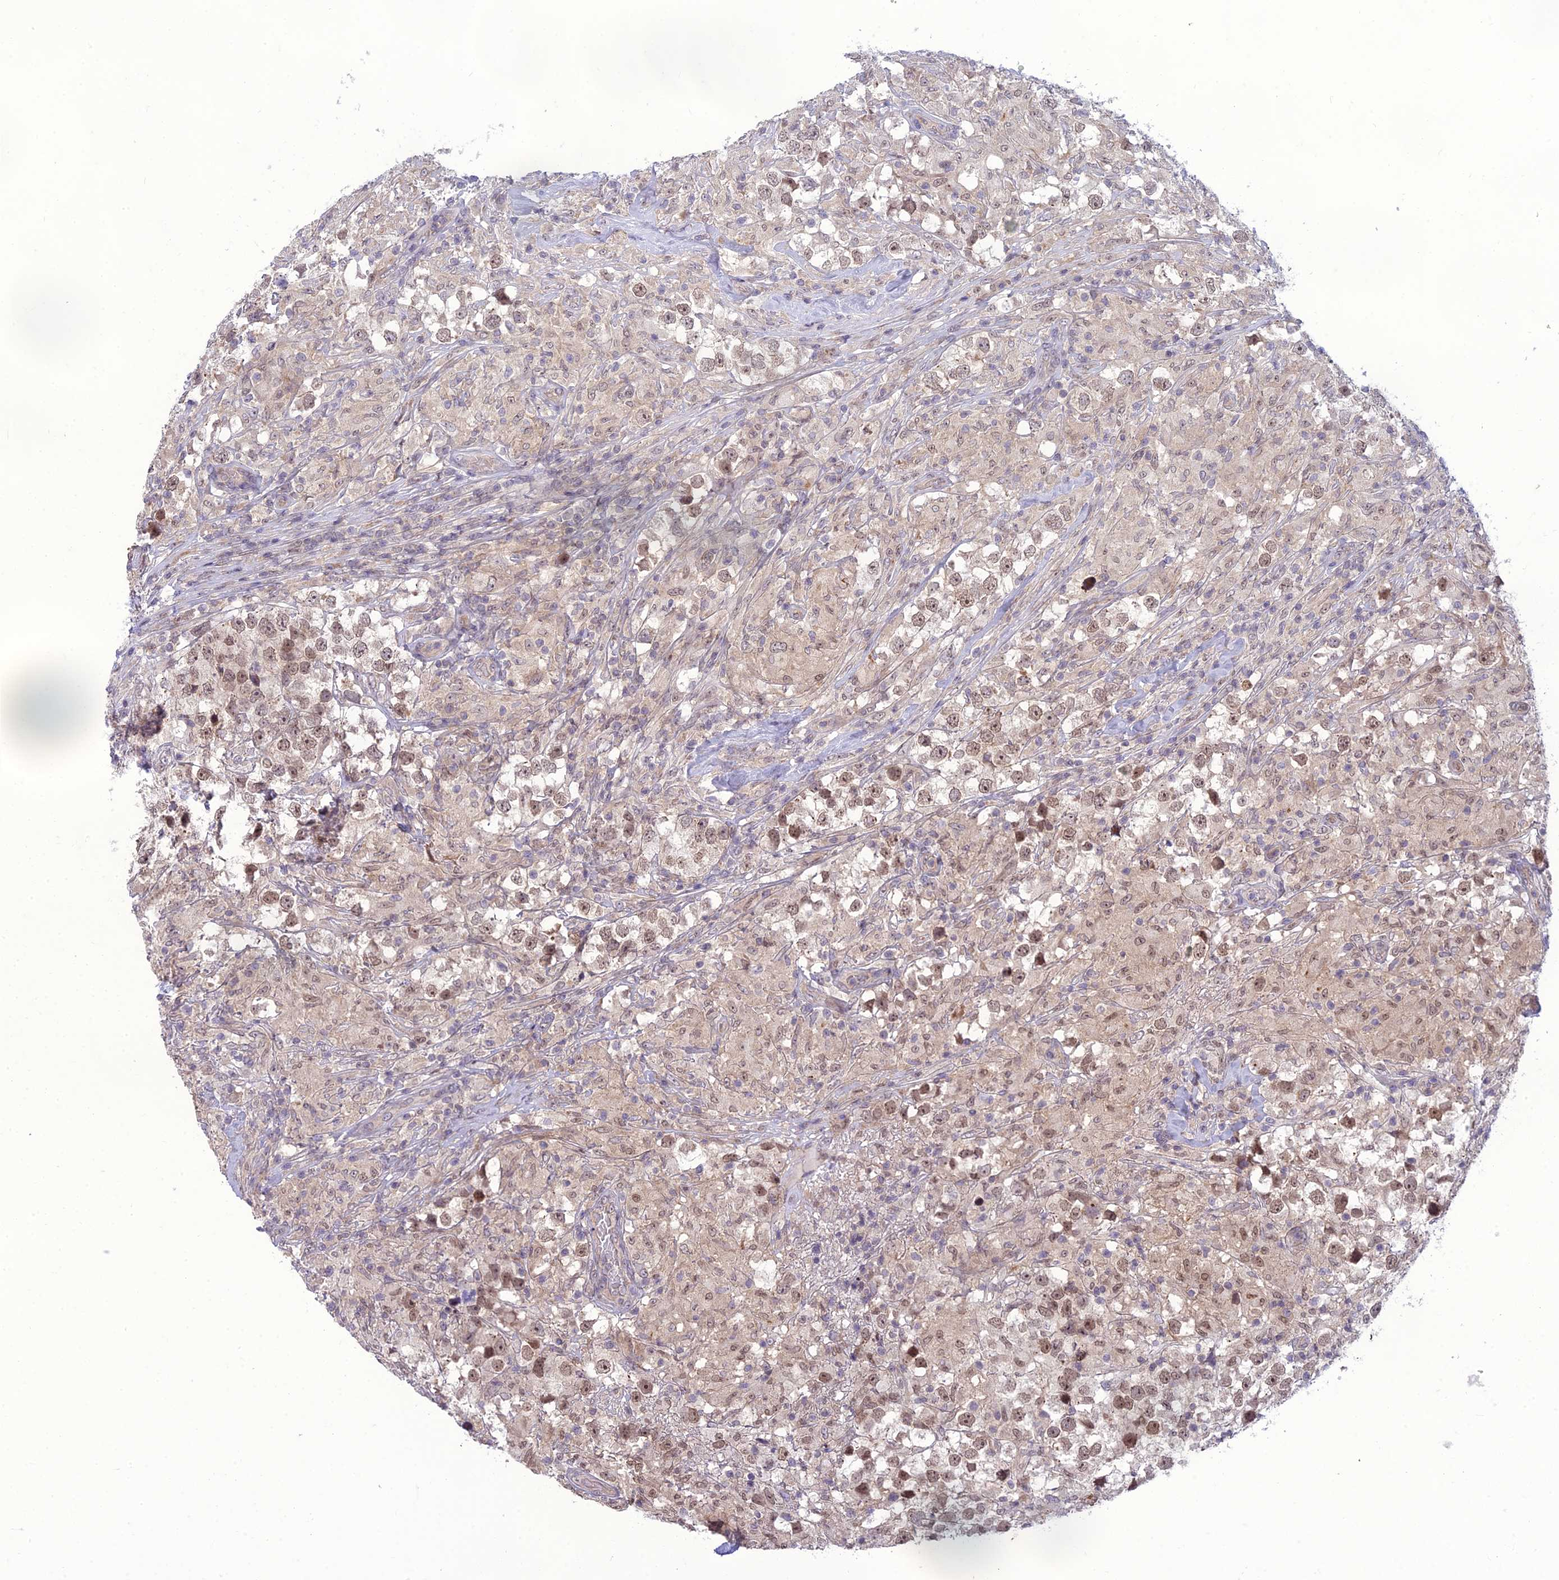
{"staining": {"intensity": "moderate", "quantity": ">75%", "location": "nuclear"}, "tissue": "testis cancer", "cell_type": "Tumor cells", "image_type": "cancer", "snomed": [{"axis": "morphology", "description": "Seminoma, NOS"}, {"axis": "topography", "description": "Testis"}], "caption": "Immunohistochemical staining of testis seminoma shows moderate nuclear protein expression in approximately >75% of tumor cells.", "gene": "DTX2", "patient": {"sex": "male", "age": 46}}